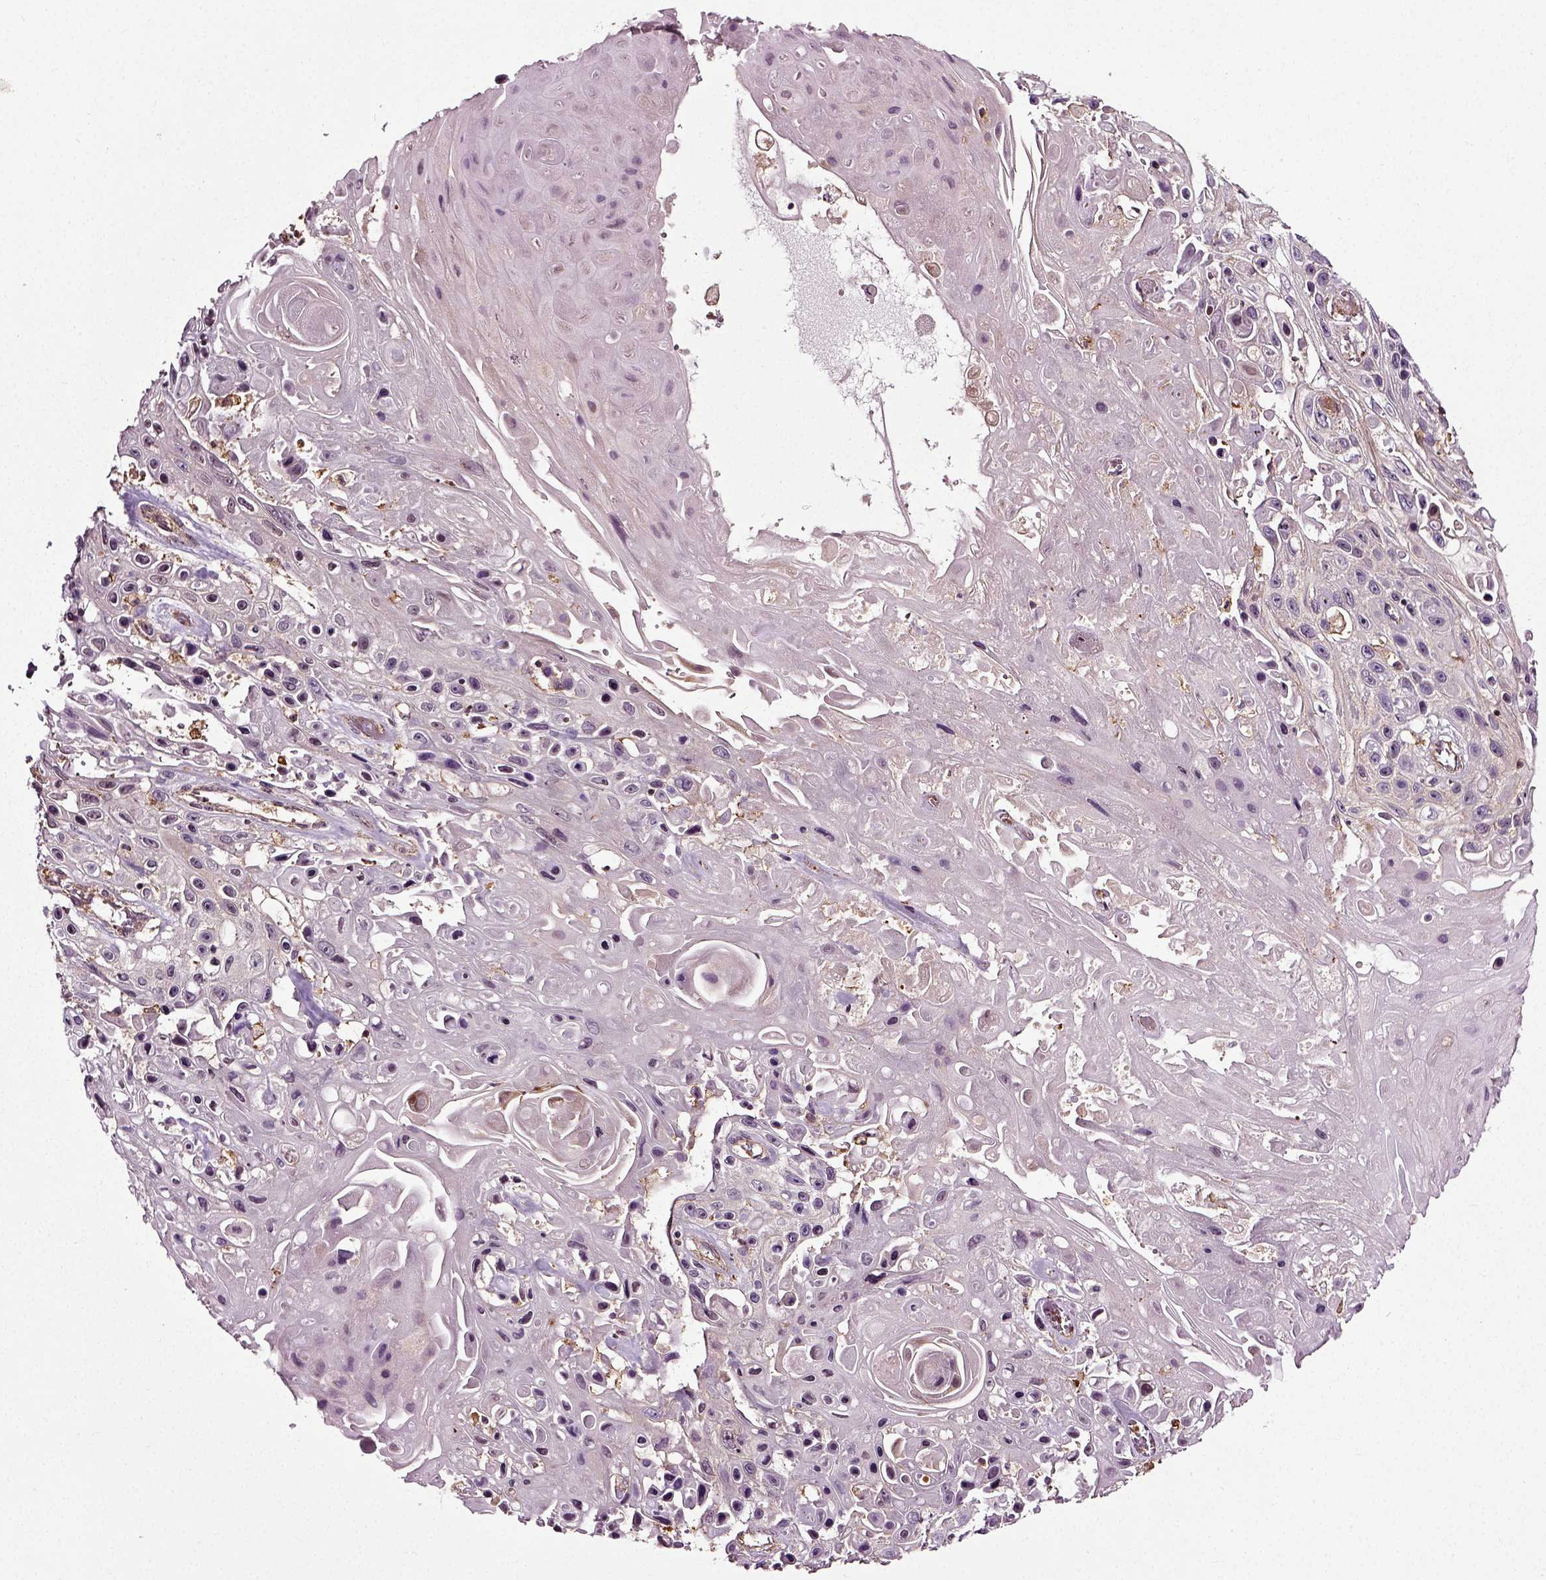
{"staining": {"intensity": "moderate", "quantity": "25%-75%", "location": "cytoplasmic/membranous"}, "tissue": "skin cancer", "cell_type": "Tumor cells", "image_type": "cancer", "snomed": [{"axis": "morphology", "description": "Squamous cell carcinoma, NOS"}, {"axis": "topography", "description": "Skin"}], "caption": "A histopathology image of skin squamous cell carcinoma stained for a protein exhibits moderate cytoplasmic/membranous brown staining in tumor cells. The staining was performed using DAB to visualize the protein expression in brown, while the nuclei were stained in blue with hematoxylin (Magnification: 20x).", "gene": "RHOF", "patient": {"sex": "male", "age": 82}}